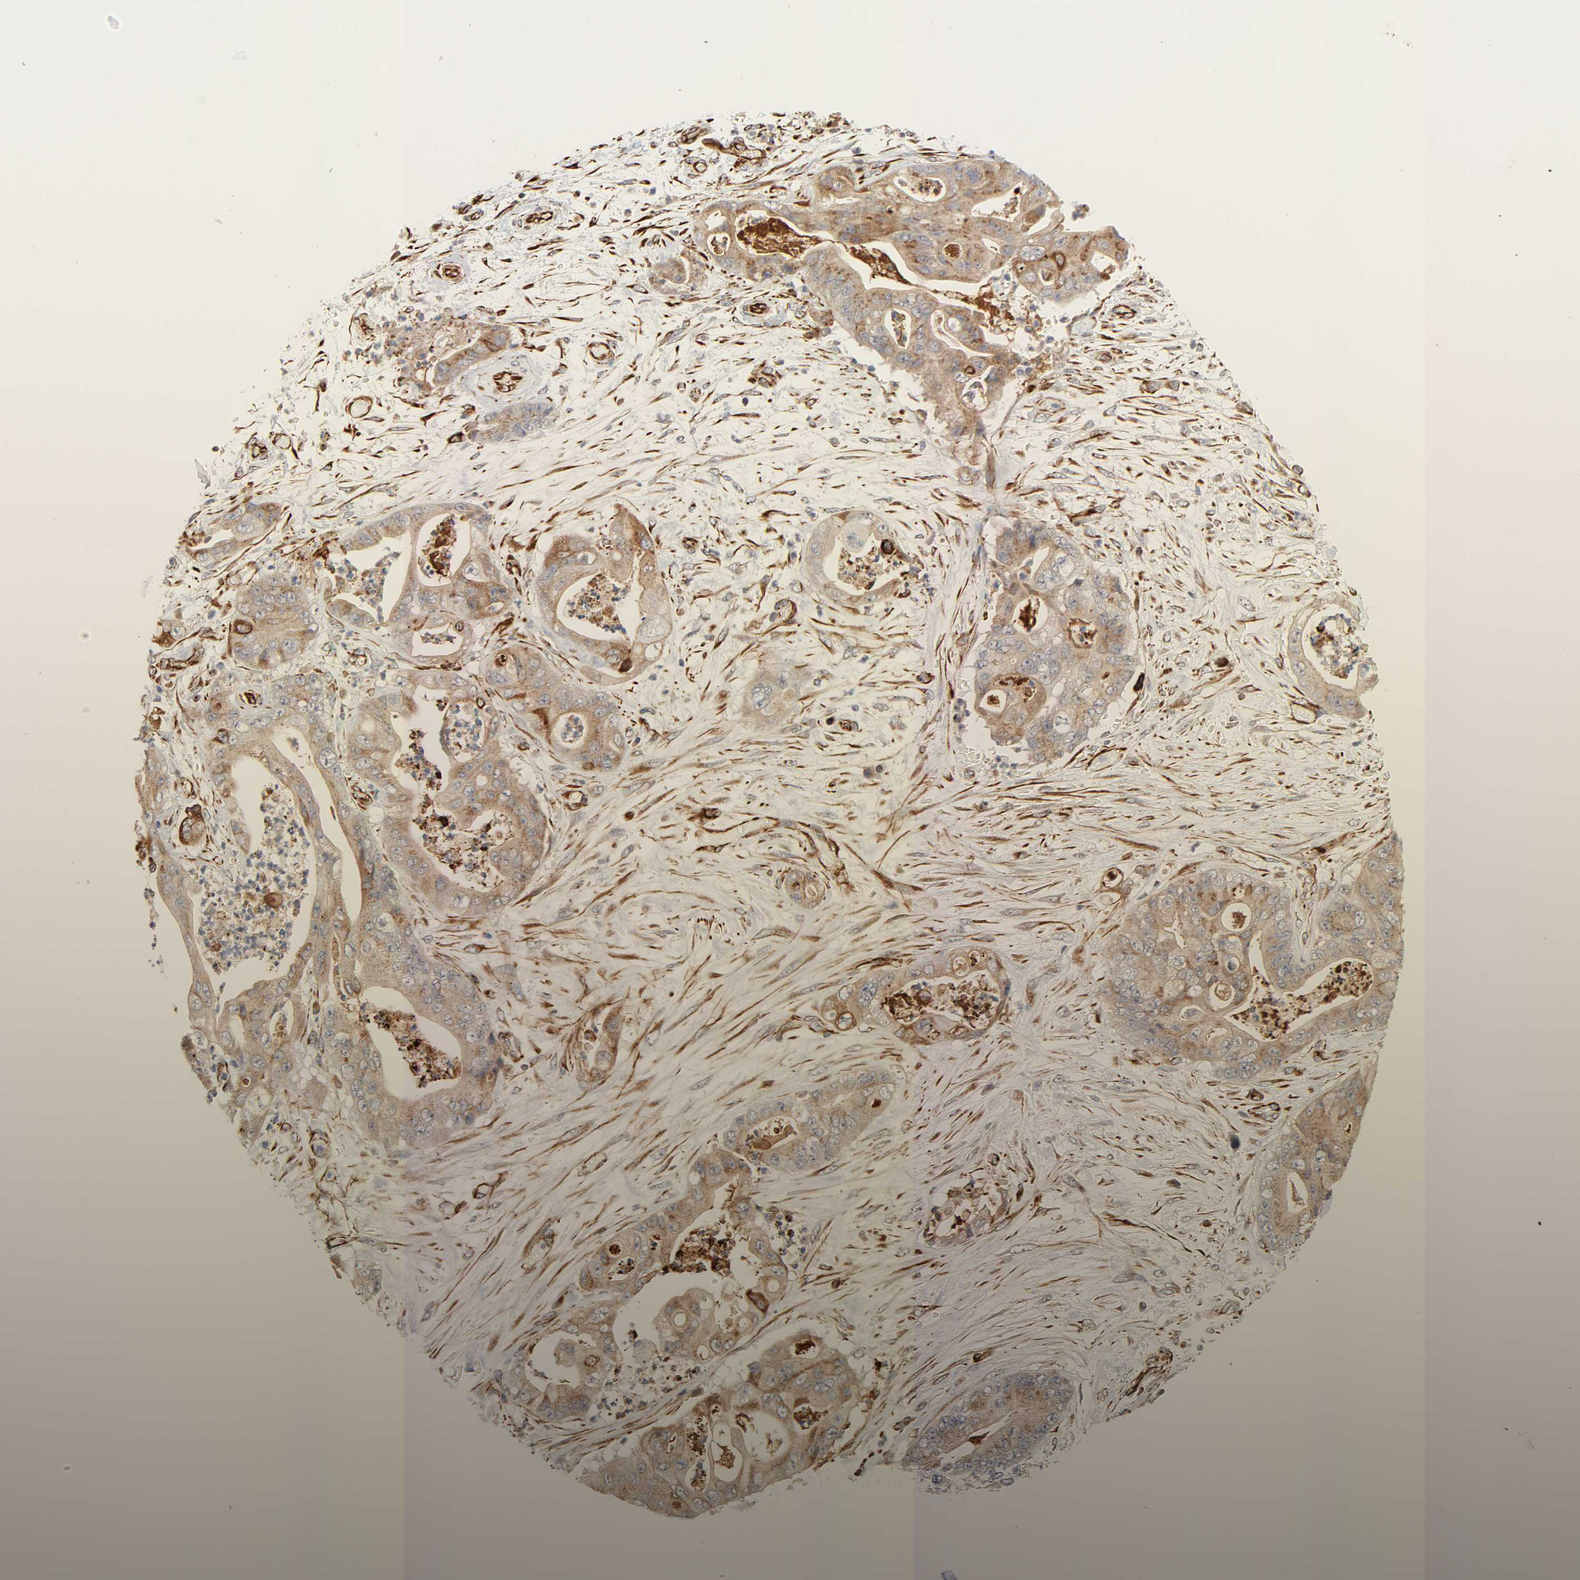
{"staining": {"intensity": "weak", "quantity": ">75%", "location": "cytoplasmic/membranous"}, "tissue": "stomach cancer", "cell_type": "Tumor cells", "image_type": "cancer", "snomed": [{"axis": "morphology", "description": "Adenocarcinoma, NOS"}, {"axis": "topography", "description": "Stomach"}], "caption": "The immunohistochemical stain highlights weak cytoplasmic/membranous expression in tumor cells of stomach adenocarcinoma tissue. (DAB (3,3'-diaminobenzidine) IHC with brightfield microscopy, high magnification).", "gene": "REEP6", "patient": {"sex": "female", "age": 73}}